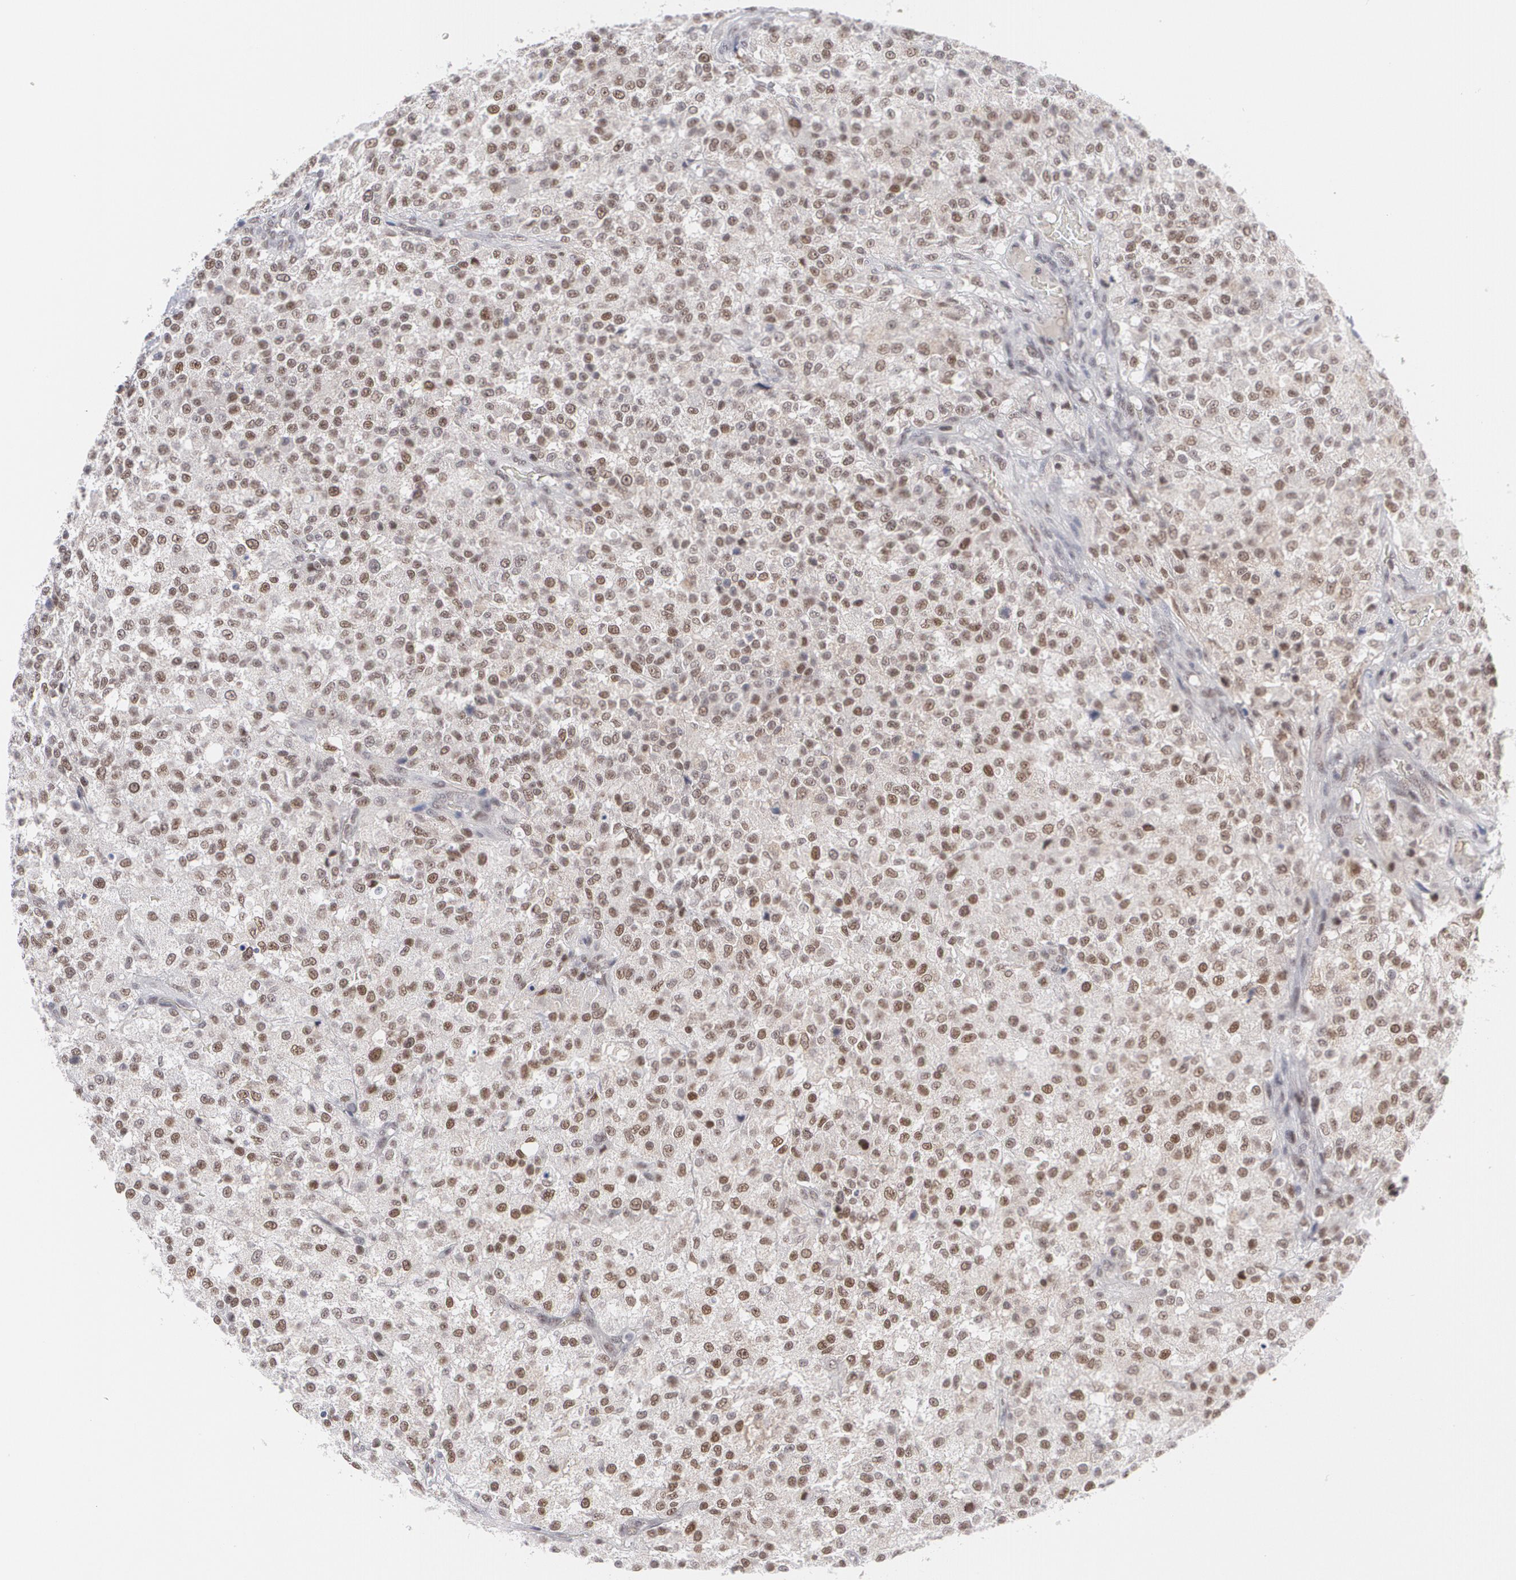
{"staining": {"intensity": "moderate", "quantity": ">75%", "location": "nuclear"}, "tissue": "testis cancer", "cell_type": "Tumor cells", "image_type": "cancer", "snomed": [{"axis": "morphology", "description": "Seminoma, NOS"}, {"axis": "topography", "description": "Testis"}], "caption": "A micrograph of human testis seminoma stained for a protein exhibits moderate nuclear brown staining in tumor cells.", "gene": "MCL1", "patient": {"sex": "male", "age": 59}}